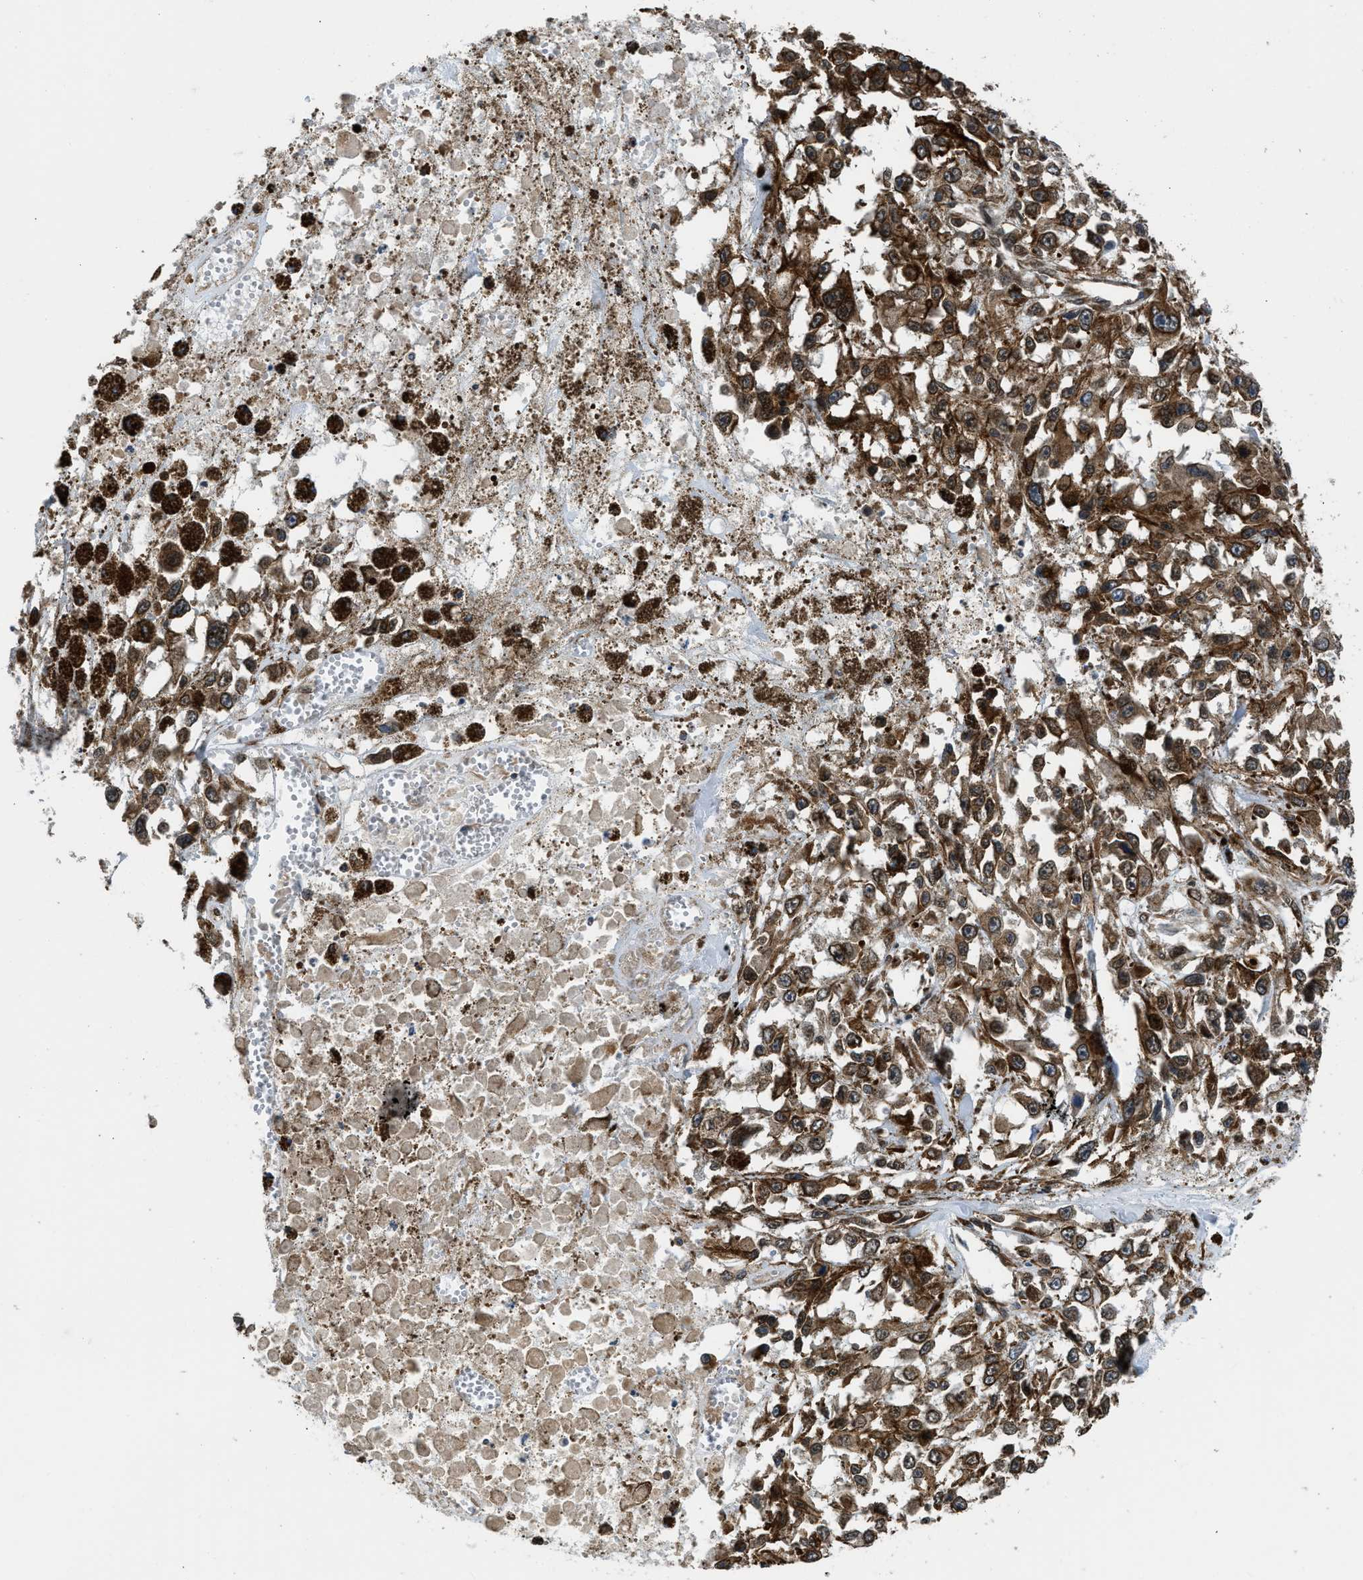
{"staining": {"intensity": "moderate", "quantity": ">75%", "location": "cytoplasmic/membranous"}, "tissue": "melanoma", "cell_type": "Tumor cells", "image_type": "cancer", "snomed": [{"axis": "morphology", "description": "Malignant melanoma, Metastatic site"}, {"axis": "topography", "description": "Lymph node"}], "caption": "Immunohistochemical staining of melanoma exhibits medium levels of moderate cytoplasmic/membranous expression in approximately >75% of tumor cells.", "gene": "RETREG3", "patient": {"sex": "male", "age": 59}}